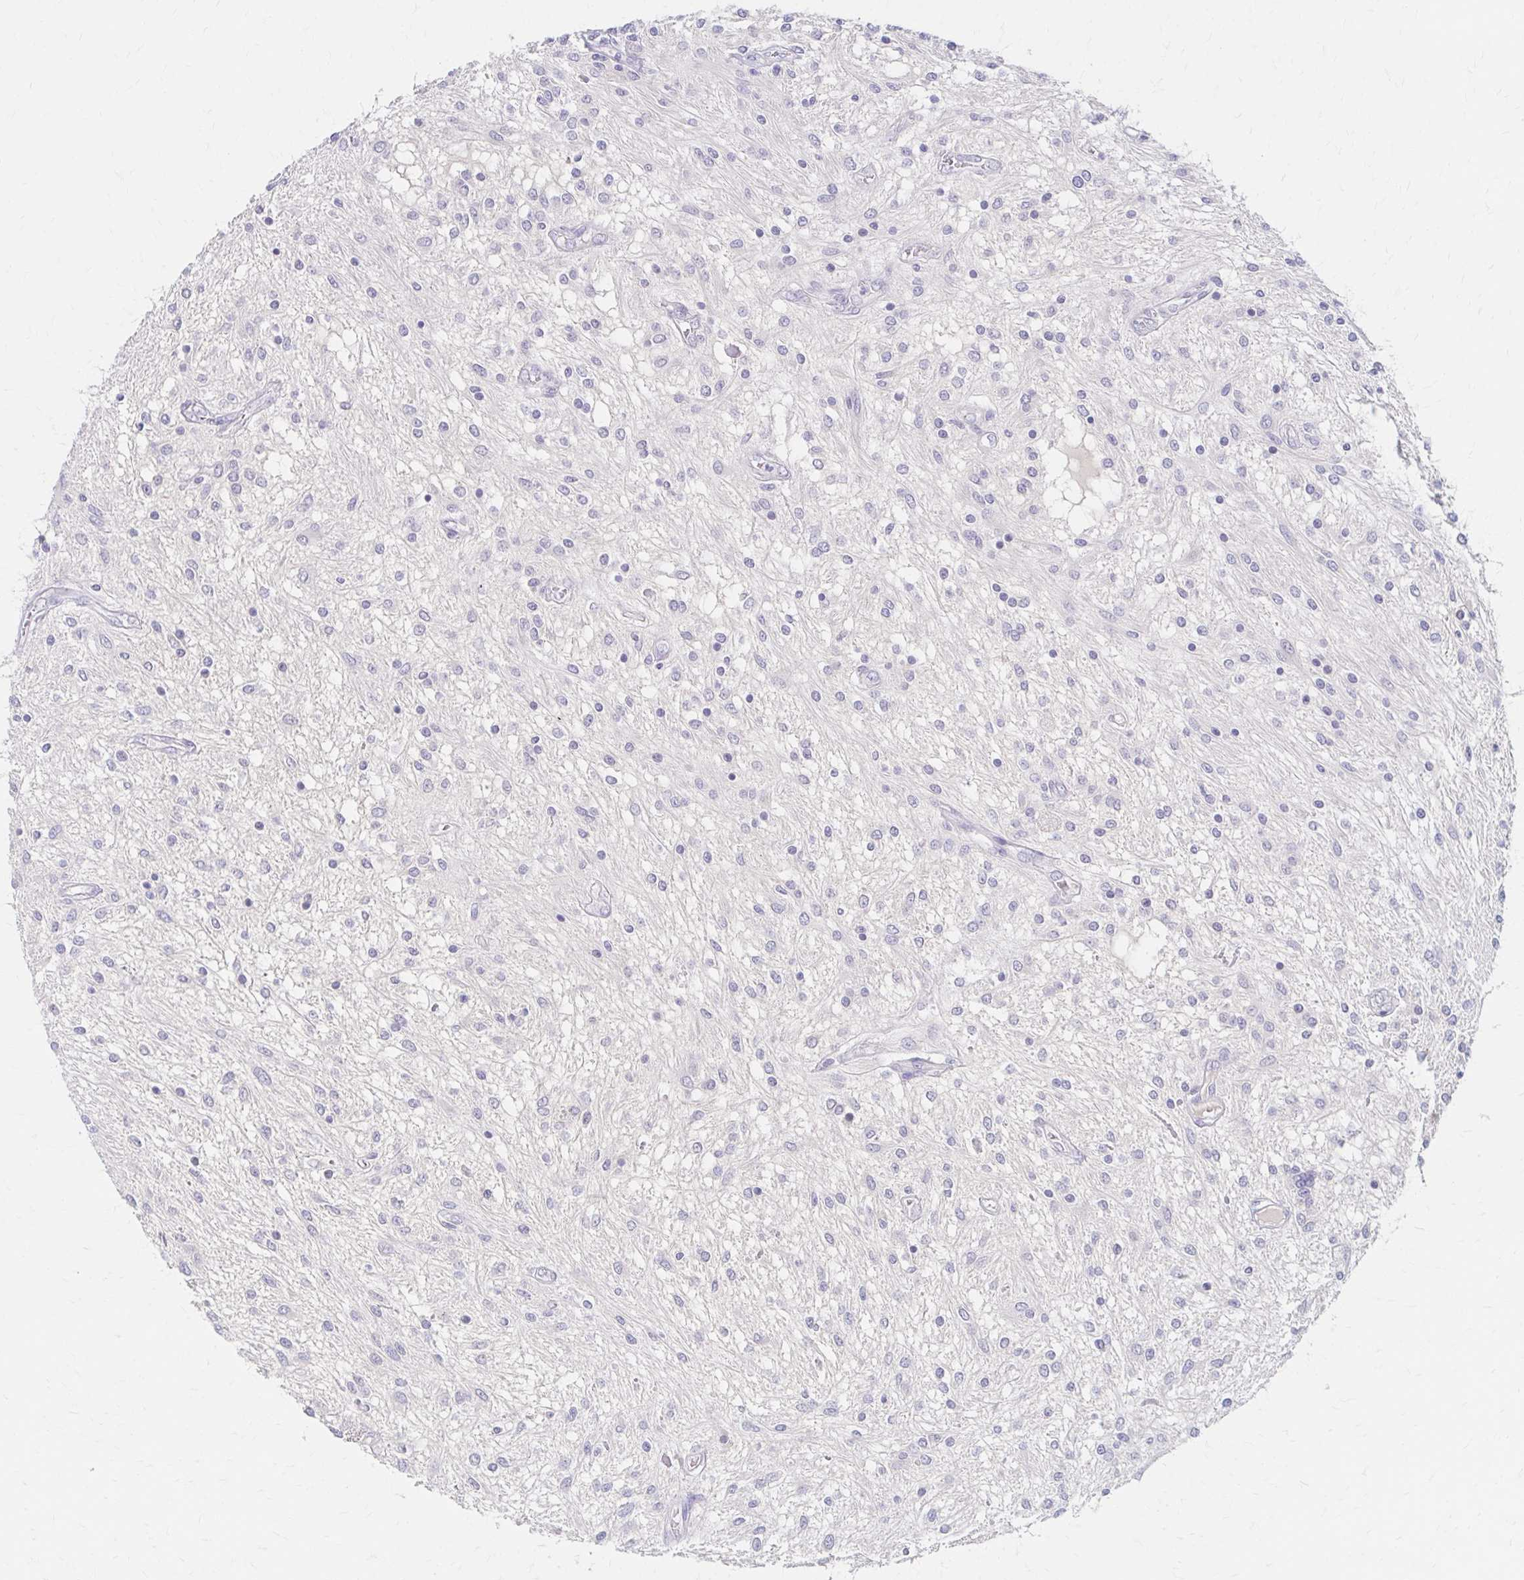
{"staining": {"intensity": "negative", "quantity": "none", "location": "none"}, "tissue": "glioma", "cell_type": "Tumor cells", "image_type": "cancer", "snomed": [{"axis": "morphology", "description": "Glioma, malignant, Low grade"}, {"axis": "topography", "description": "Cerebellum"}], "caption": "The histopathology image exhibits no staining of tumor cells in malignant glioma (low-grade).", "gene": "AZGP1", "patient": {"sex": "female", "age": 14}}